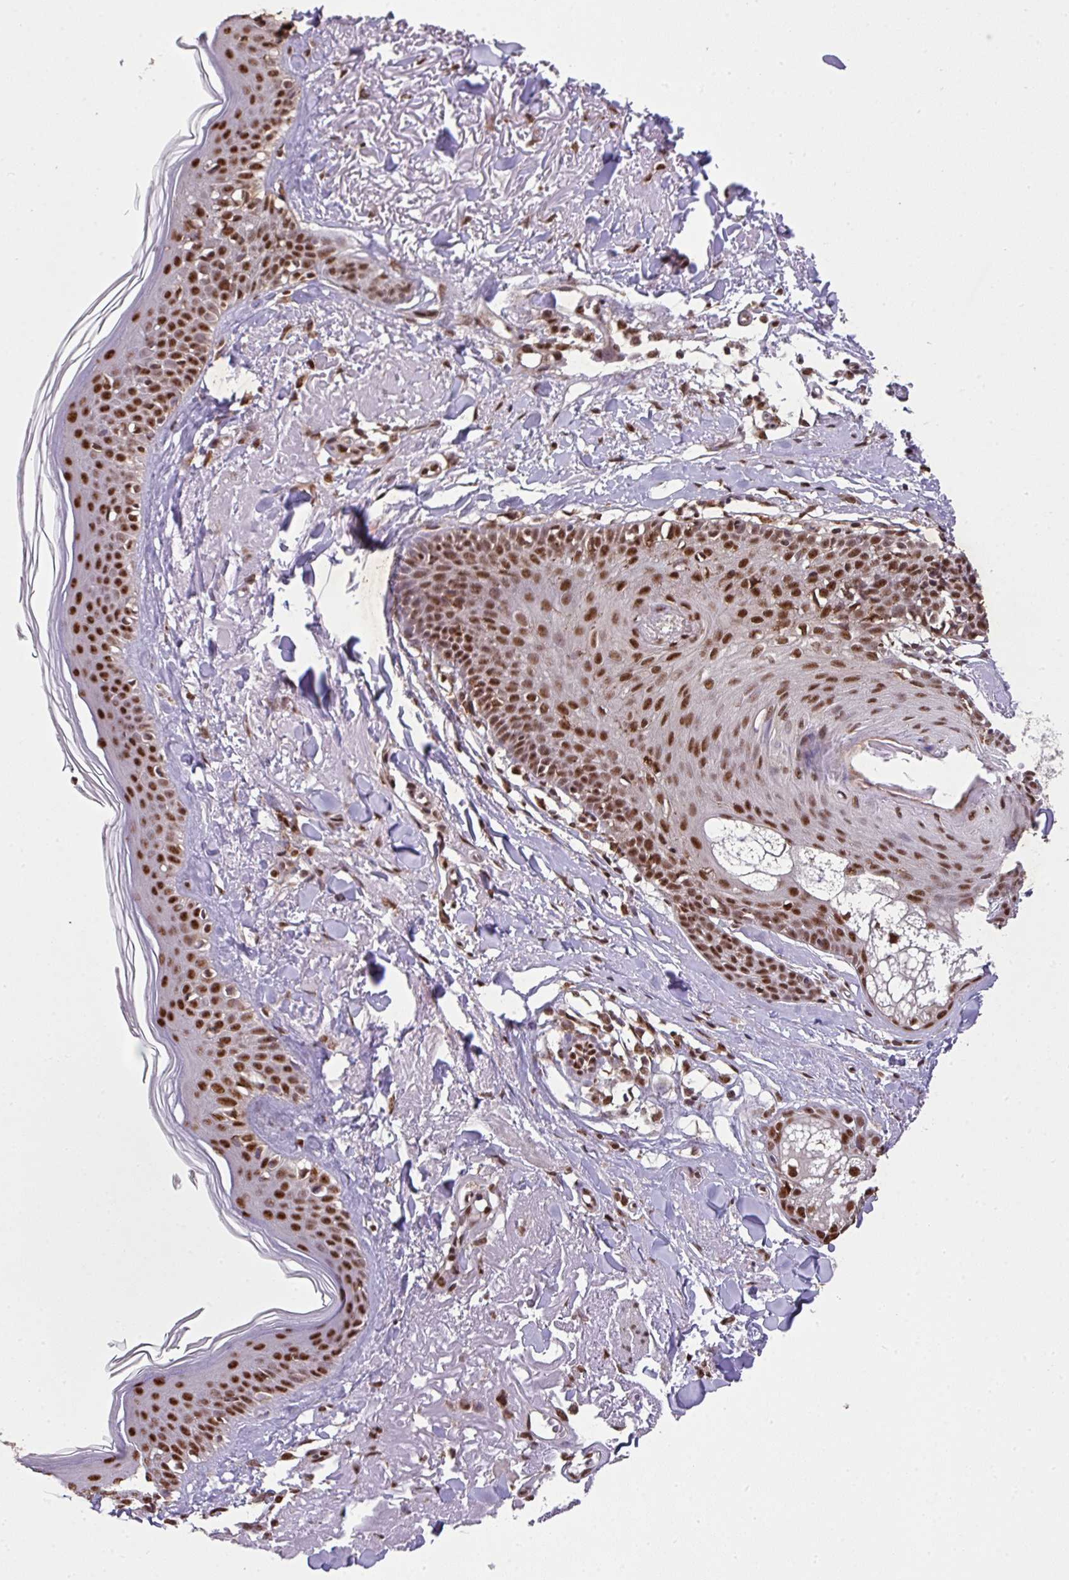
{"staining": {"intensity": "moderate", "quantity": ">75%", "location": "cytoplasmic/membranous,nuclear"}, "tissue": "skin", "cell_type": "Fibroblasts", "image_type": "normal", "snomed": [{"axis": "morphology", "description": "Normal tissue, NOS"}, {"axis": "morphology", "description": "Malignant melanoma, NOS"}, {"axis": "topography", "description": "Skin"}], "caption": "IHC of unremarkable skin reveals medium levels of moderate cytoplasmic/membranous,nuclear staining in approximately >75% of fibroblasts. (DAB (3,3'-diaminobenzidine) = brown stain, brightfield microscopy at high magnification).", "gene": "PLK1", "patient": {"sex": "male", "age": 80}}